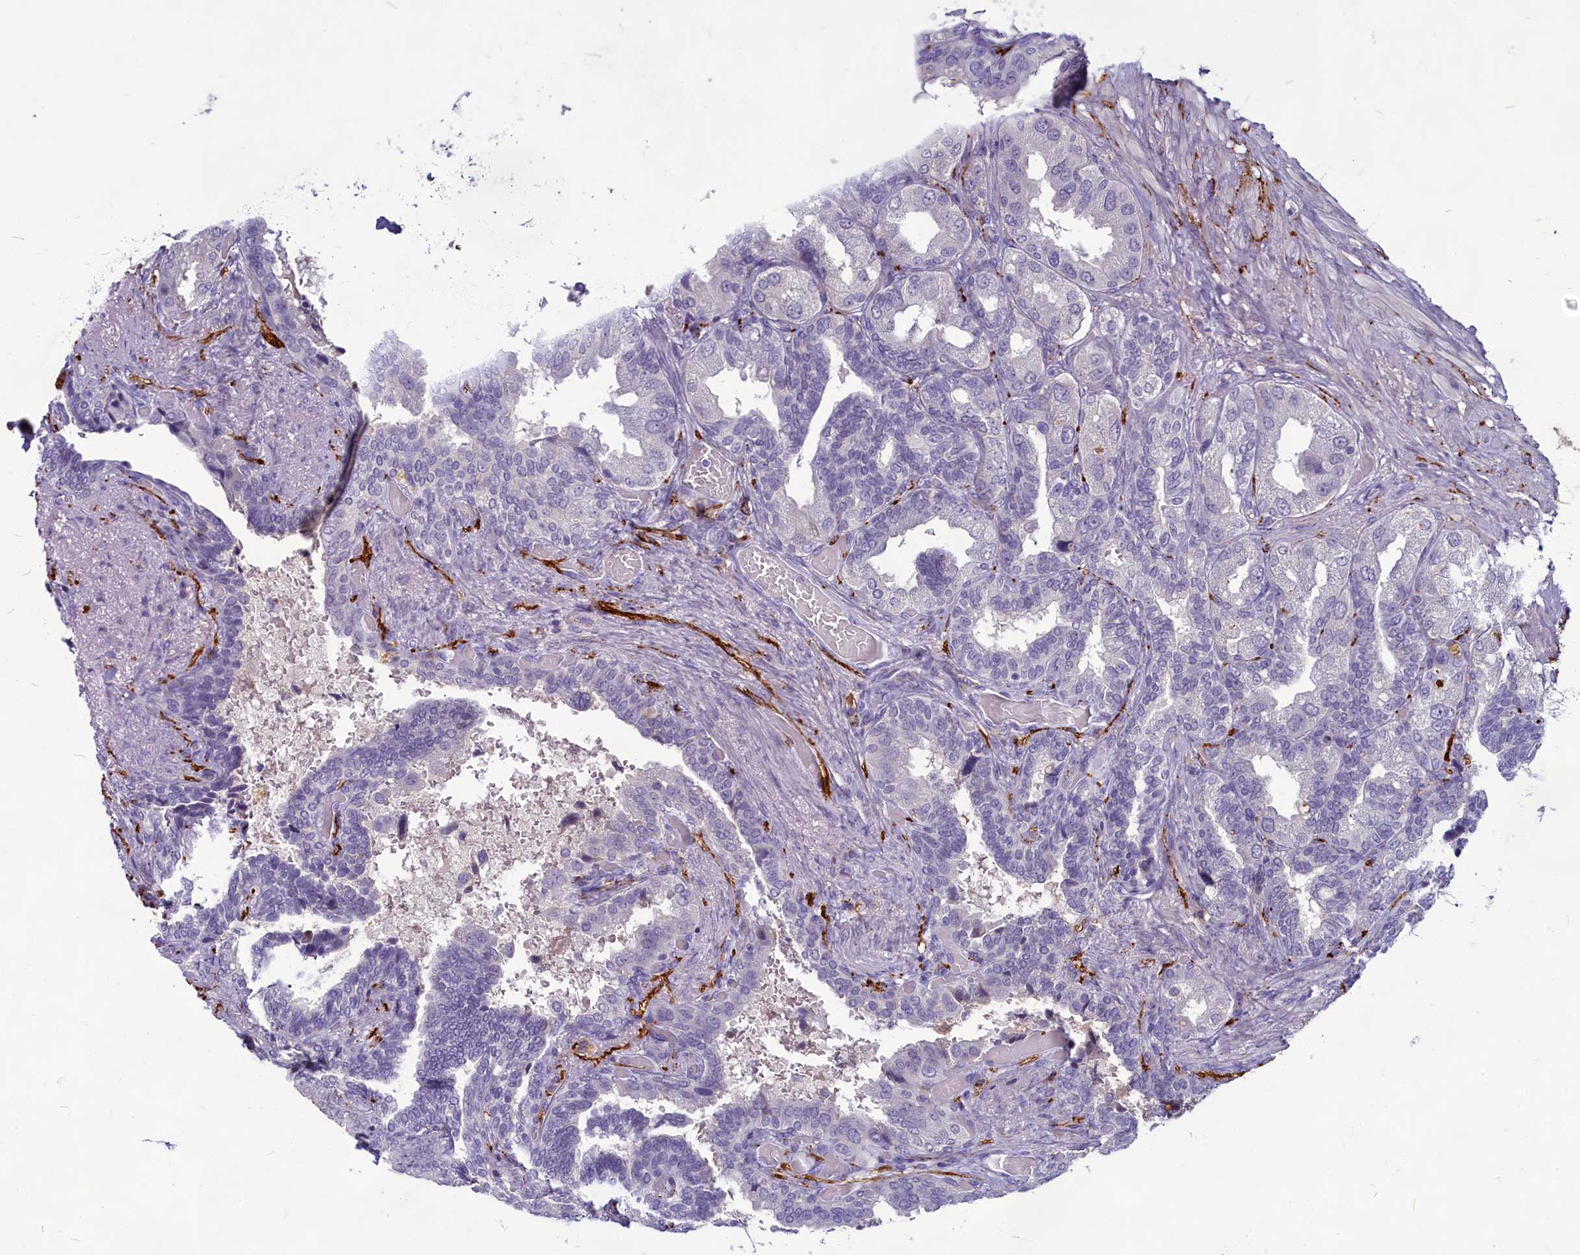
{"staining": {"intensity": "negative", "quantity": "none", "location": "none"}, "tissue": "seminal vesicle", "cell_type": "Glandular cells", "image_type": "normal", "snomed": [{"axis": "morphology", "description": "Normal tissue, NOS"}, {"axis": "topography", "description": "Seminal veicle"}, {"axis": "topography", "description": "Peripheral nerve tissue"}], "caption": "Immunohistochemistry image of normal human seminal vesicle stained for a protein (brown), which reveals no staining in glandular cells. Brightfield microscopy of immunohistochemistry stained with DAB (brown) and hematoxylin (blue), captured at high magnification.", "gene": "SV2C", "patient": {"sex": "male", "age": 63}}